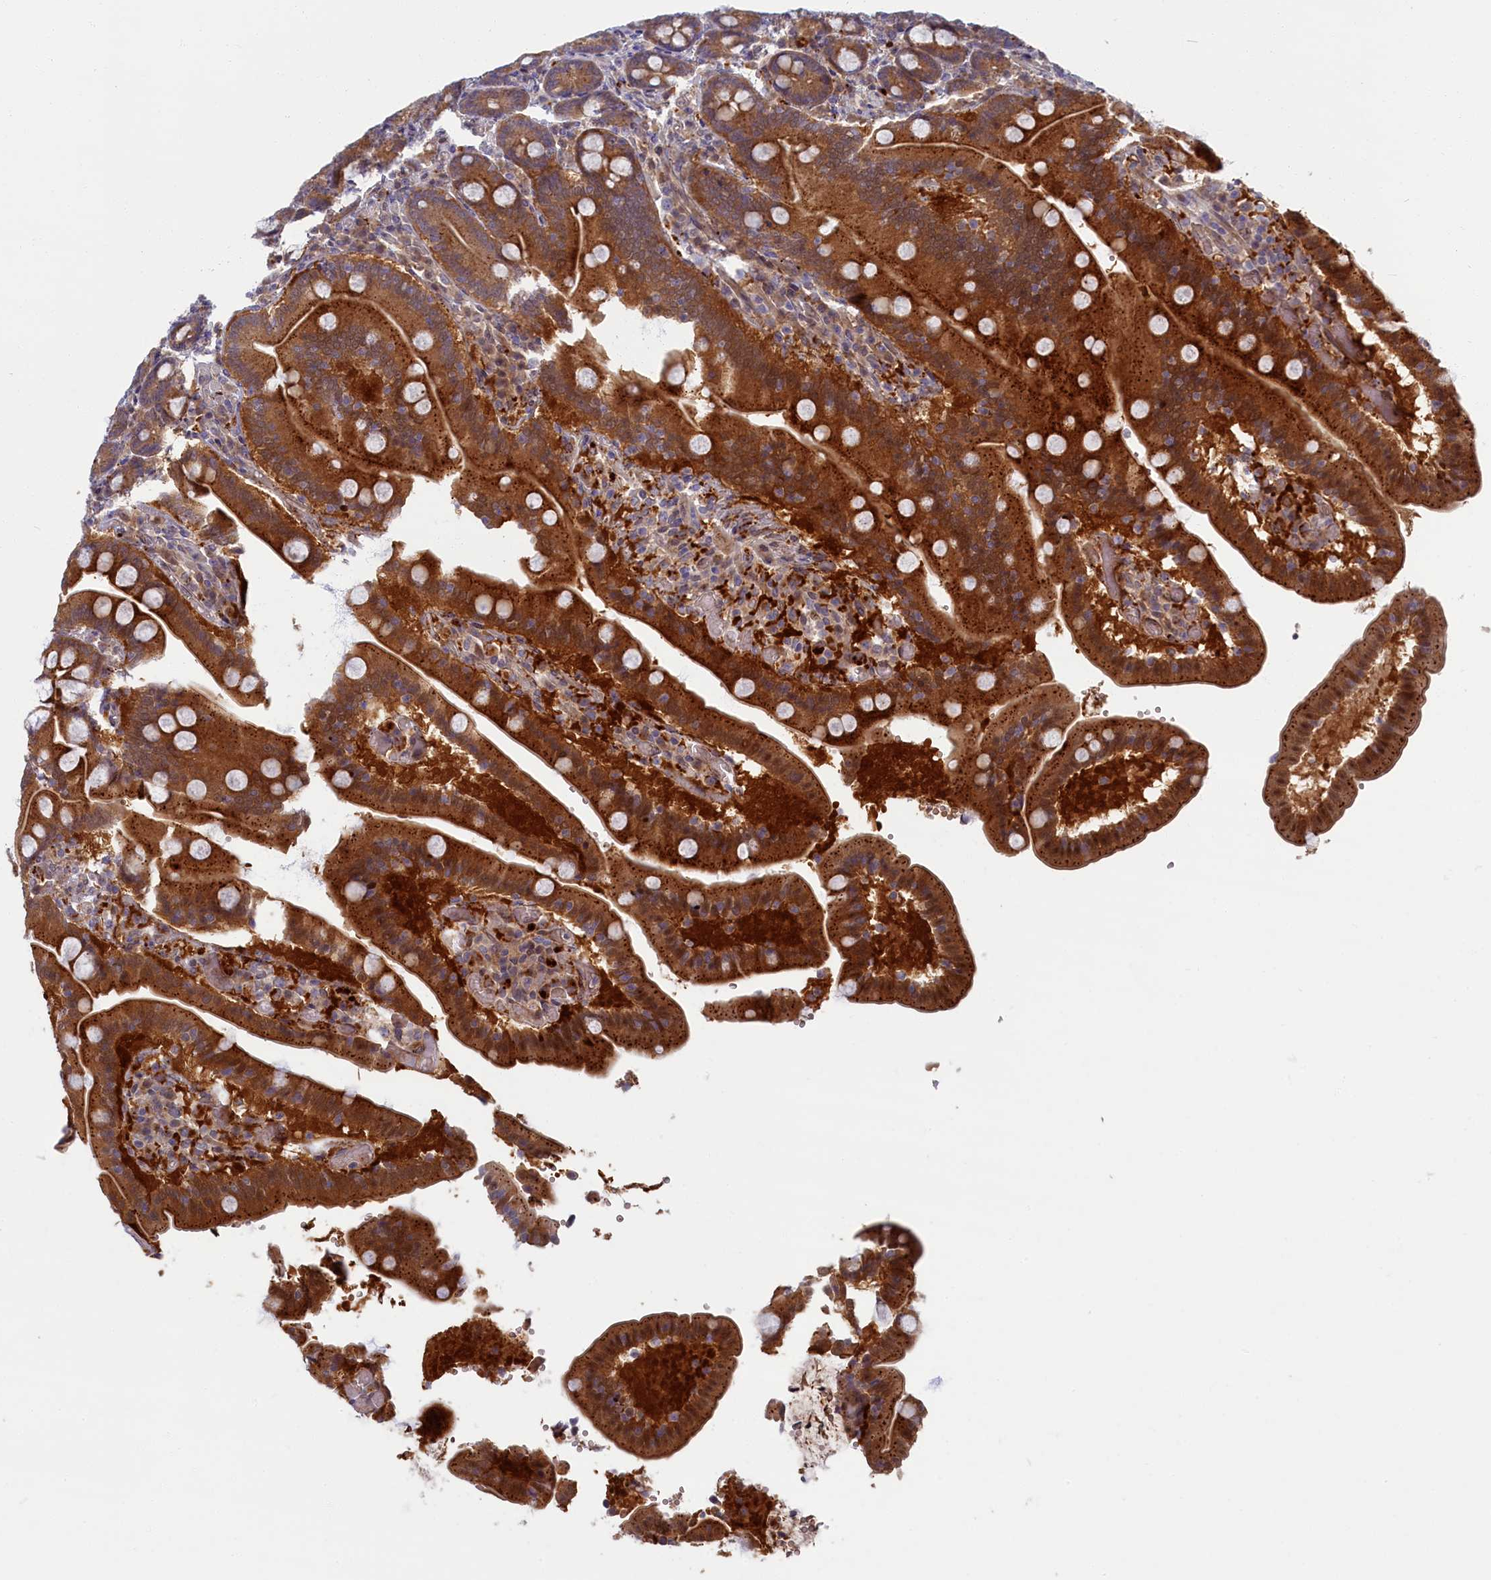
{"staining": {"intensity": "strong", "quantity": ">75%", "location": "cytoplasmic/membranous"}, "tissue": "duodenum", "cell_type": "Glandular cells", "image_type": "normal", "snomed": [{"axis": "morphology", "description": "Normal tissue, NOS"}, {"axis": "topography", "description": "Duodenum"}], "caption": "A micrograph showing strong cytoplasmic/membranous expression in about >75% of glandular cells in unremarkable duodenum, as visualized by brown immunohistochemical staining.", "gene": "FCSK", "patient": {"sex": "female", "age": 62}}